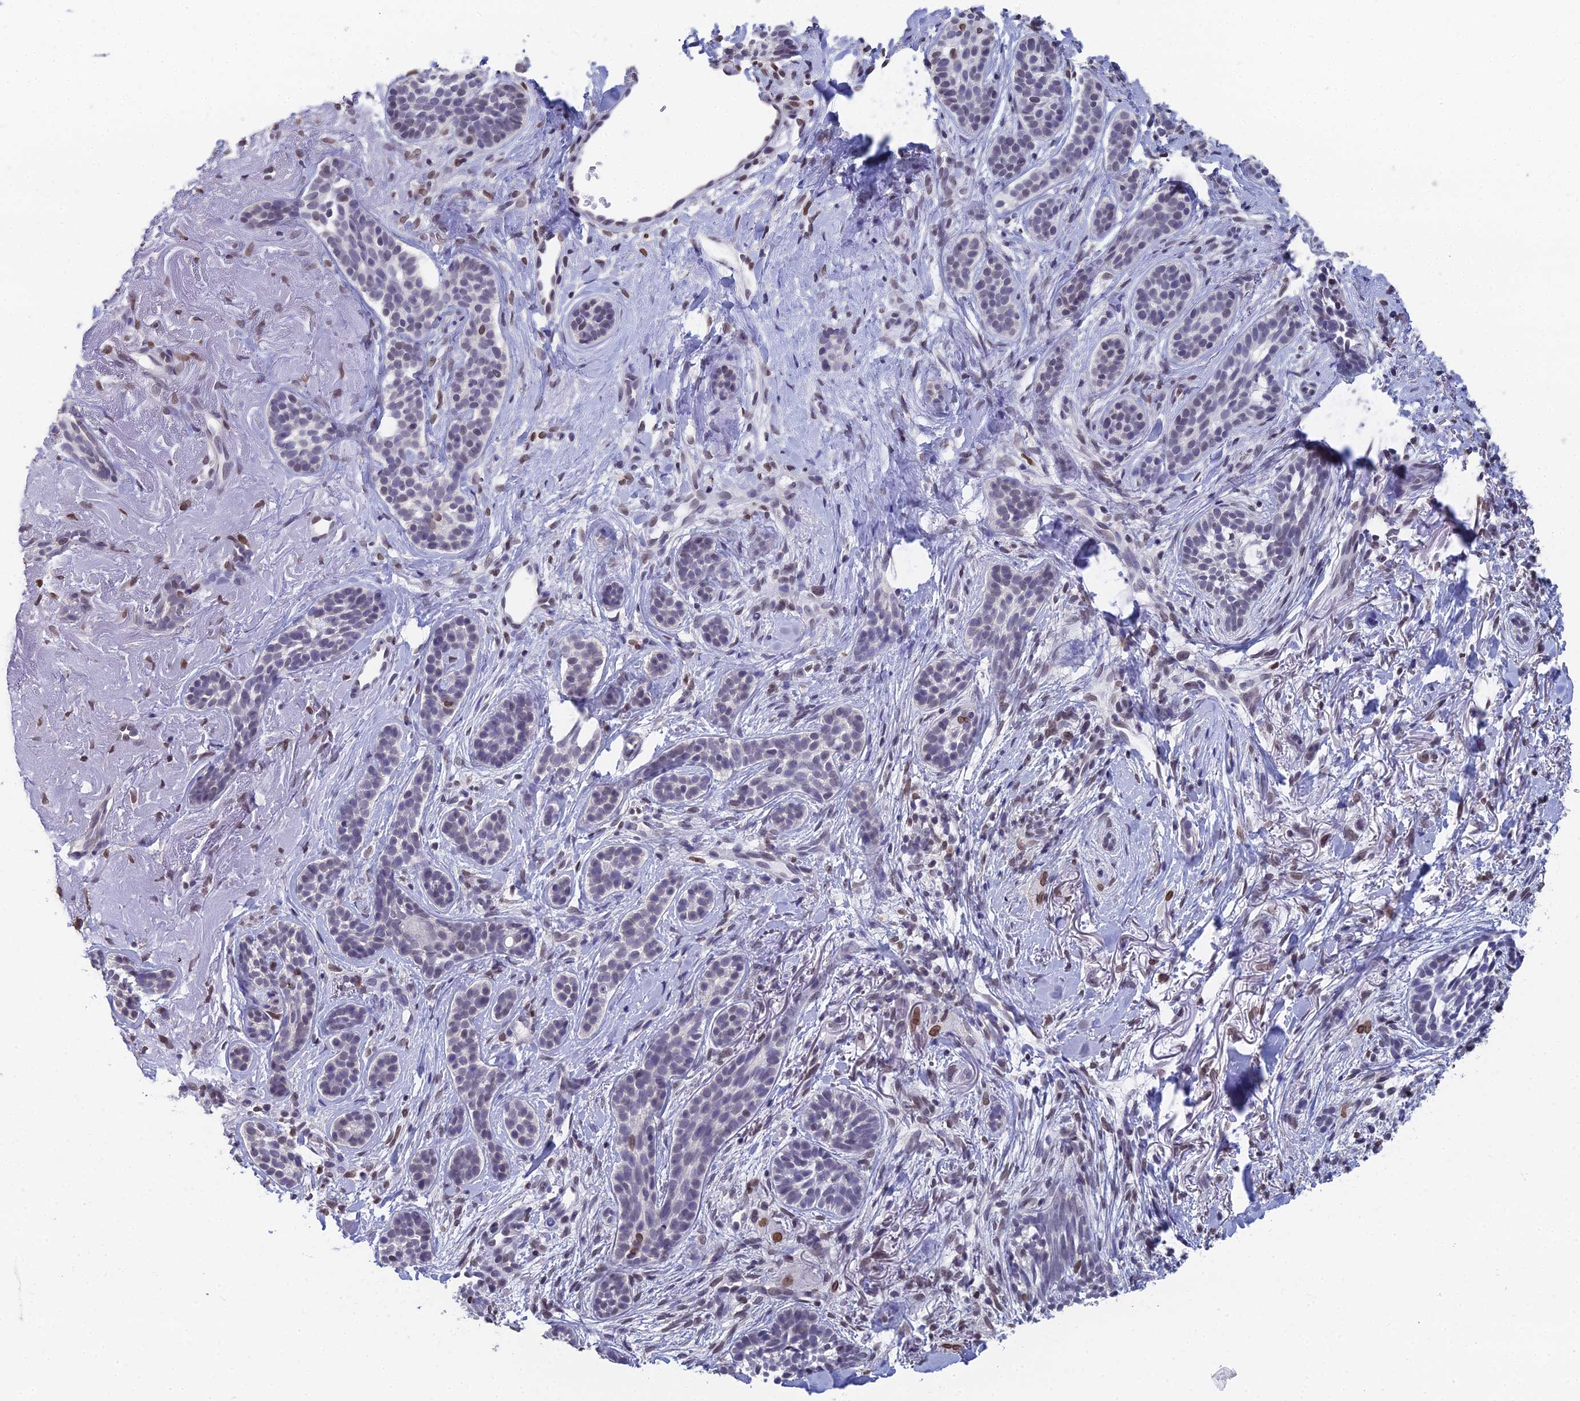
{"staining": {"intensity": "moderate", "quantity": "<25%", "location": "nuclear"}, "tissue": "skin cancer", "cell_type": "Tumor cells", "image_type": "cancer", "snomed": [{"axis": "morphology", "description": "Basal cell carcinoma"}, {"axis": "topography", "description": "Skin"}], "caption": "Tumor cells reveal low levels of moderate nuclear expression in approximately <25% of cells in skin cancer (basal cell carcinoma). (DAB = brown stain, brightfield microscopy at high magnification).", "gene": "CCDC97", "patient": {"sex": "male", "age": 71}}